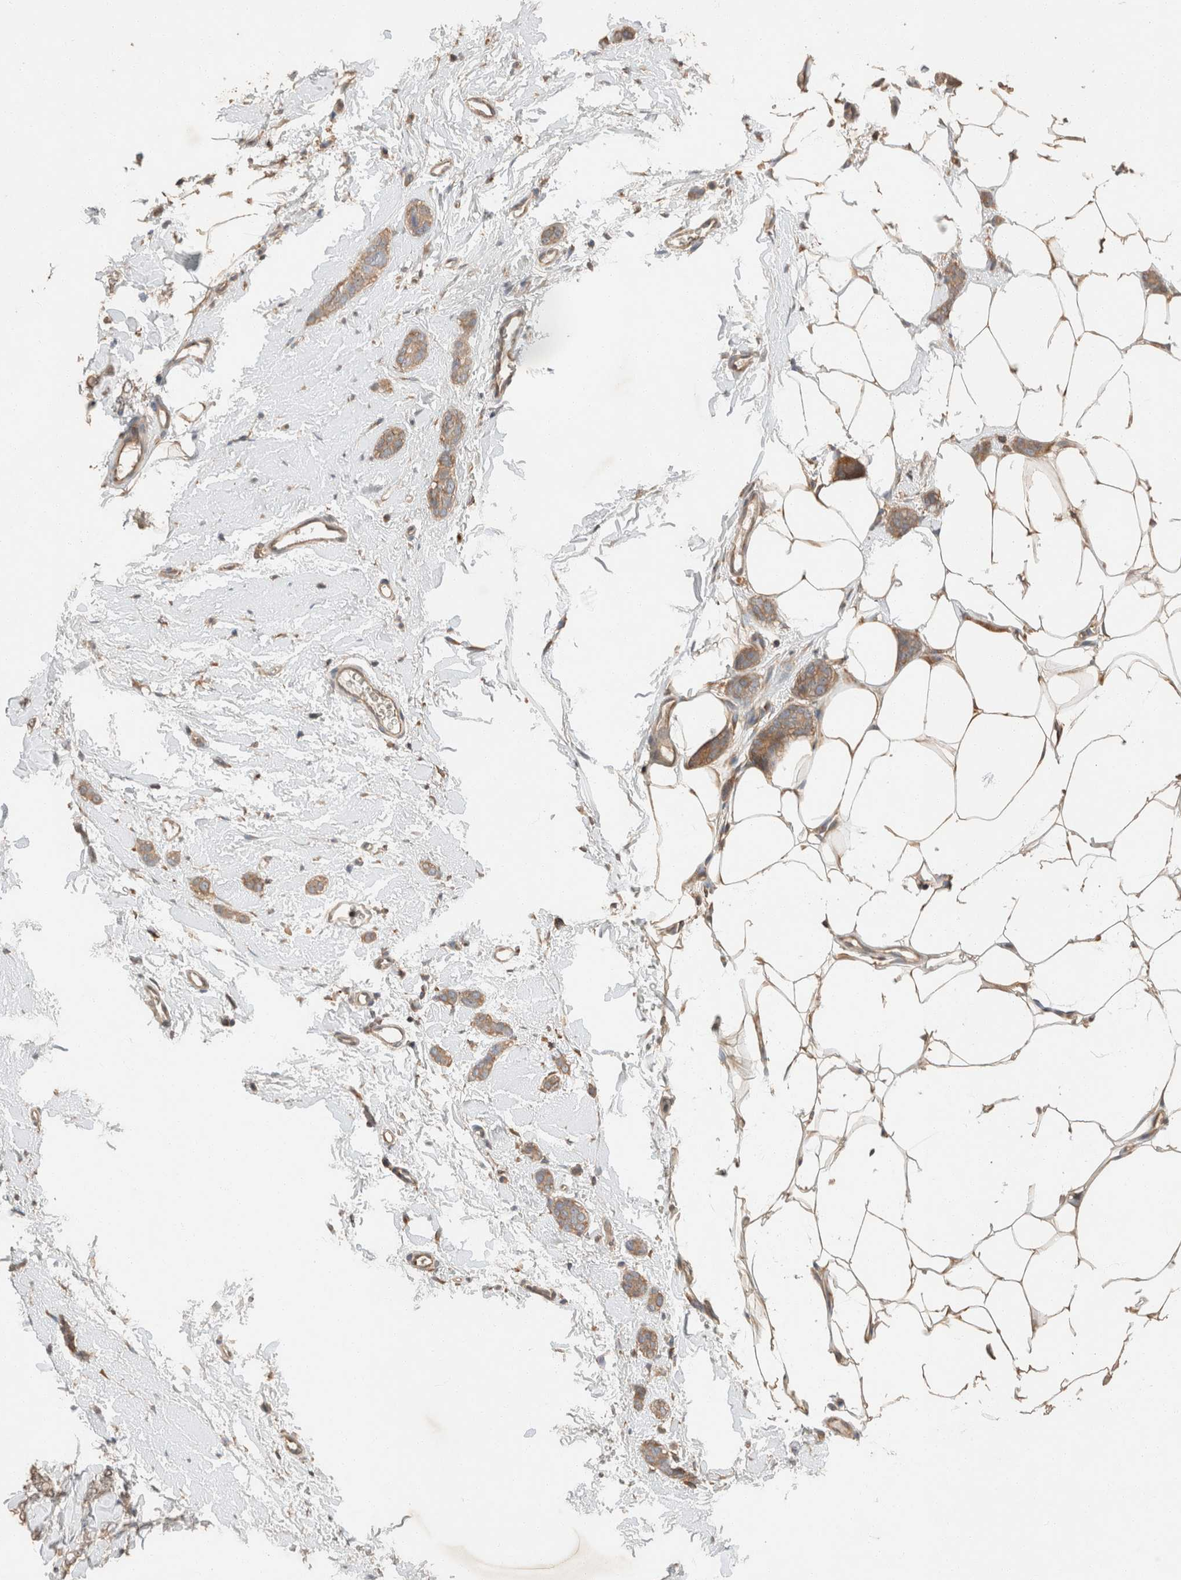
{"staining": {"intensity": "moderate", "quantity": ">75%", "location": "cytoplasmic/membranous"}, "tissue": "breast cancer", "cell_type": "Tumor cells", "image_type": "cancer", "snomed": [{"axis": "morphology", "description": "Lobular carcinoma"}, {"axis": "topography", "description": "Skin"}, {"axis": "topography", "description": "Breast"}], "caption": "Lobular carcinoma (breast) tissue shows moderate cytoplasmic/membranous staining in approximately >75% of tumor cells, visualized by immunohistochemistry.", "gene": "TUBD1", "patient": {"sex": "female", "age": 46}}